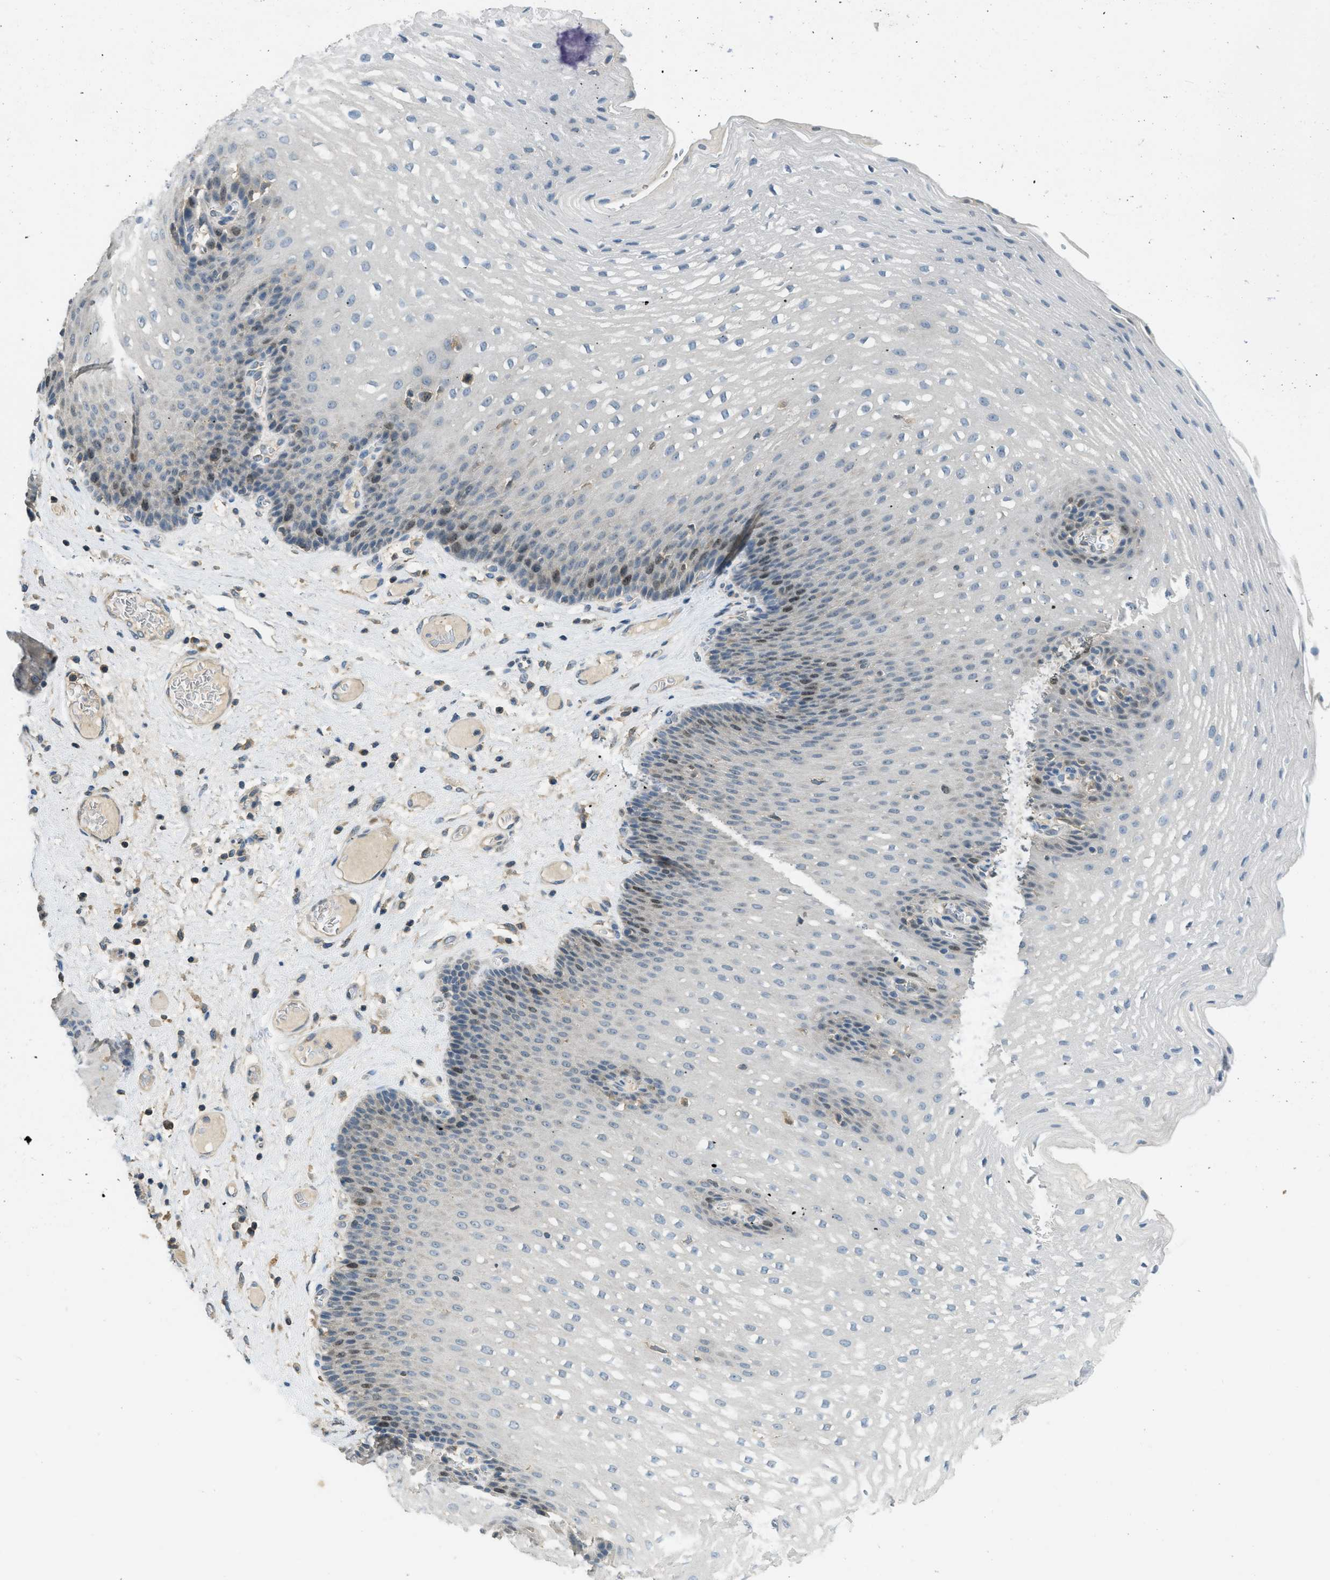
{"staining": {"intensity": "moderate", "quantity": "<25%", "location": "nuclear"}, "tissue": "esophagus", "cell_type": "Squamous epithelial cells", "image_type": "normal", "snomed": [{"axis": "morphology", "description": "Normal tissue, NOS"}, {"axis": "topography", "description": "Esophagus"}], "caption": "Human esophagus stained for a protein (brown) demonstrates moderate nuclear positive staining in approximately <25% of squamous epithelial cells.", "gene": "MIS18A", "patient": {"sex": "male", "age": 48}}